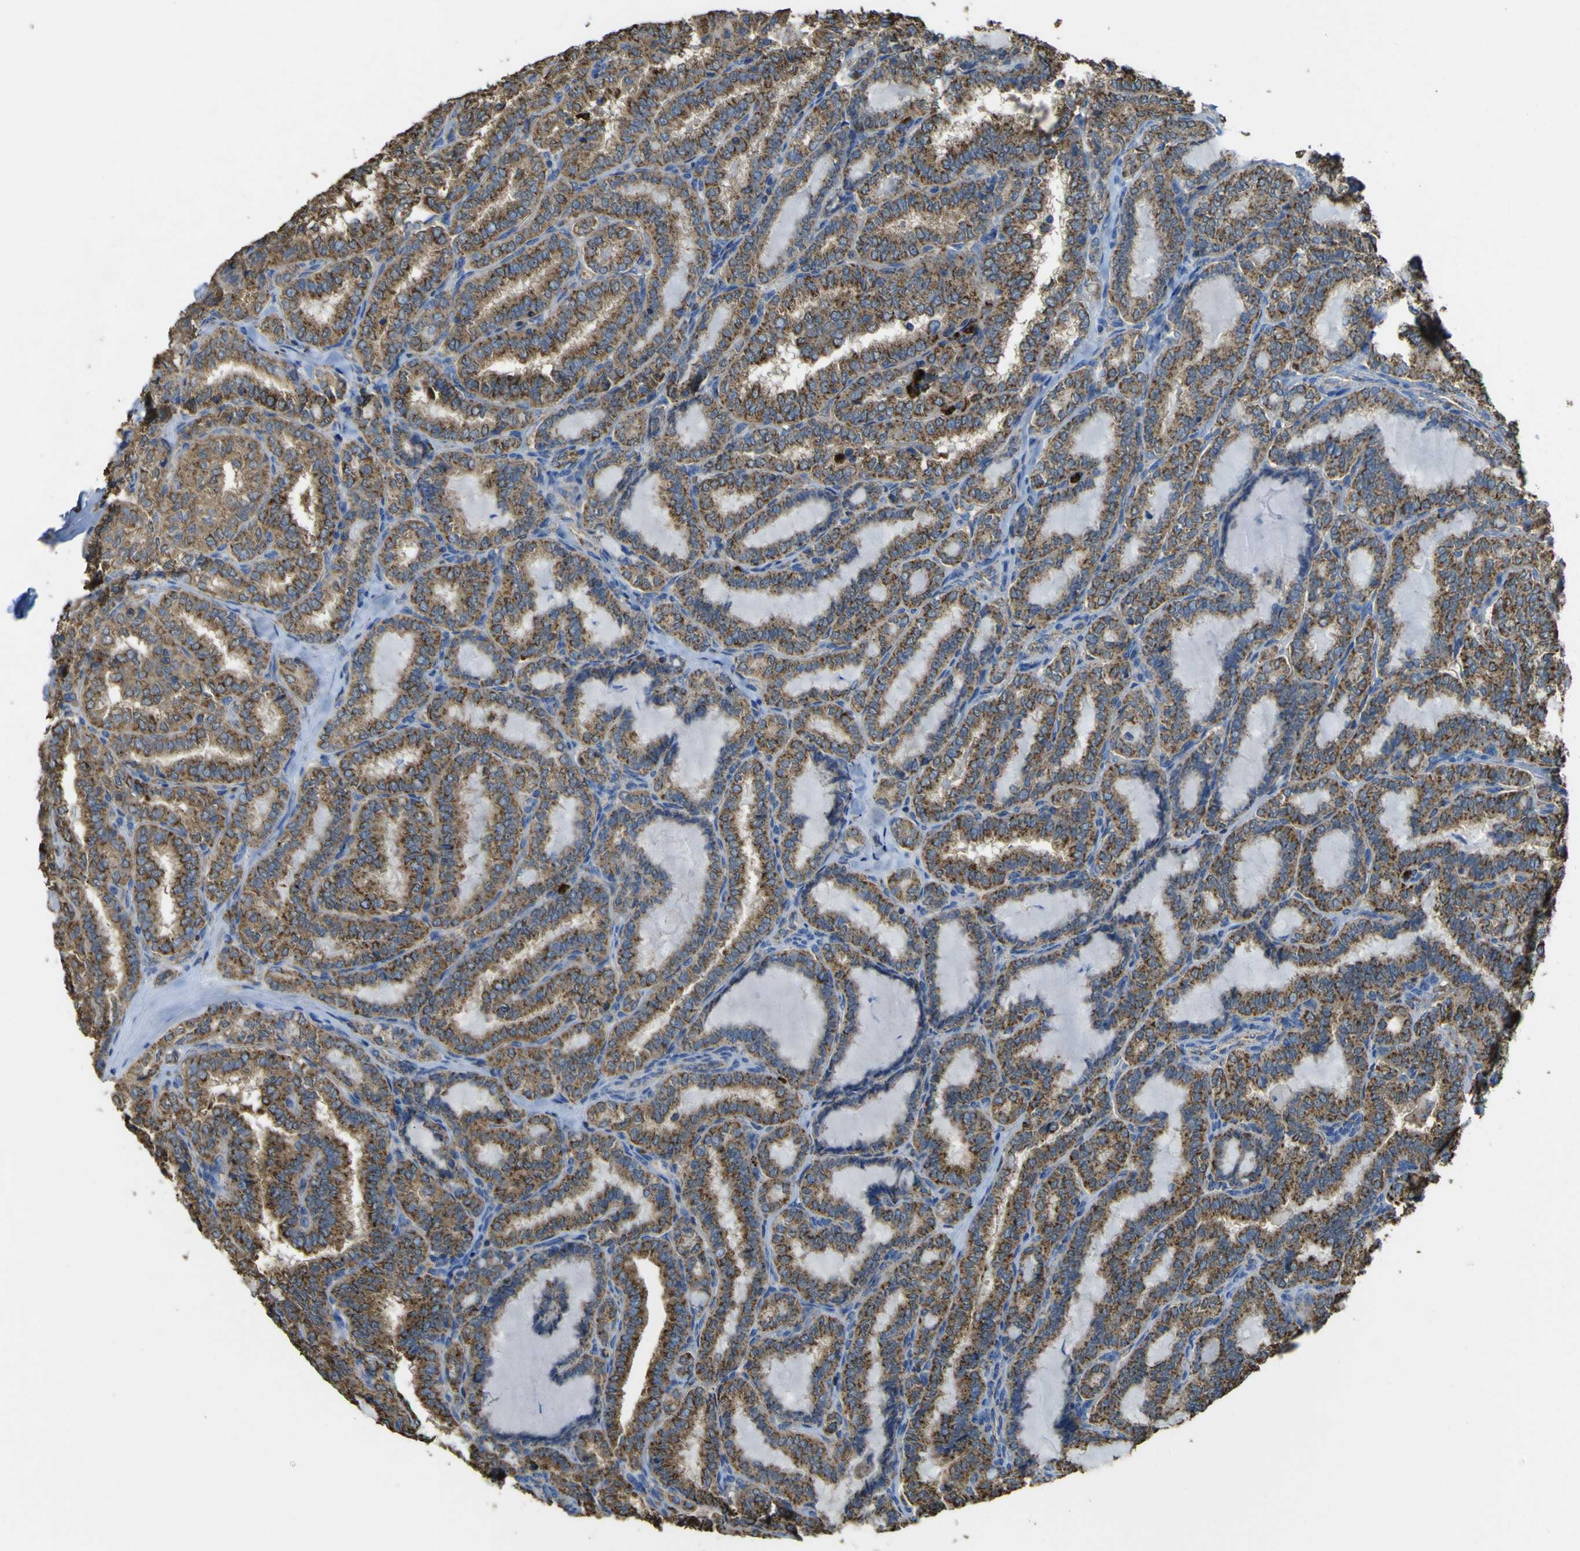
{"staining": {"intensity": "strong", "quantity": "25%-75%", "location": "cytoplasmic/membranous"}, "tissue": "thyroid cancer", "cell_type": "Tumor cells", "image_type": "cancer", "snomed": [{"axis": "morphology", "description": "Normal tissue, NOS"}, {"axis": "morphology", "description": "Papillary adenocarcinoma, NOS"}, {"axis": "topography", "description": "Thyroid gland"}], "caption": "Strong cytoplasmic/membranous positivity is present in approximately 25%-75% of tumor cells in thyroid cancer (papillary adenocarcinoma). The staining is performed using DAB brown chromogen to label protein expression. The nuclei are counter-stained blue using hematoxylin.", "gene": "ACSL3", "patient": {"sex": "female", "age": 30}}